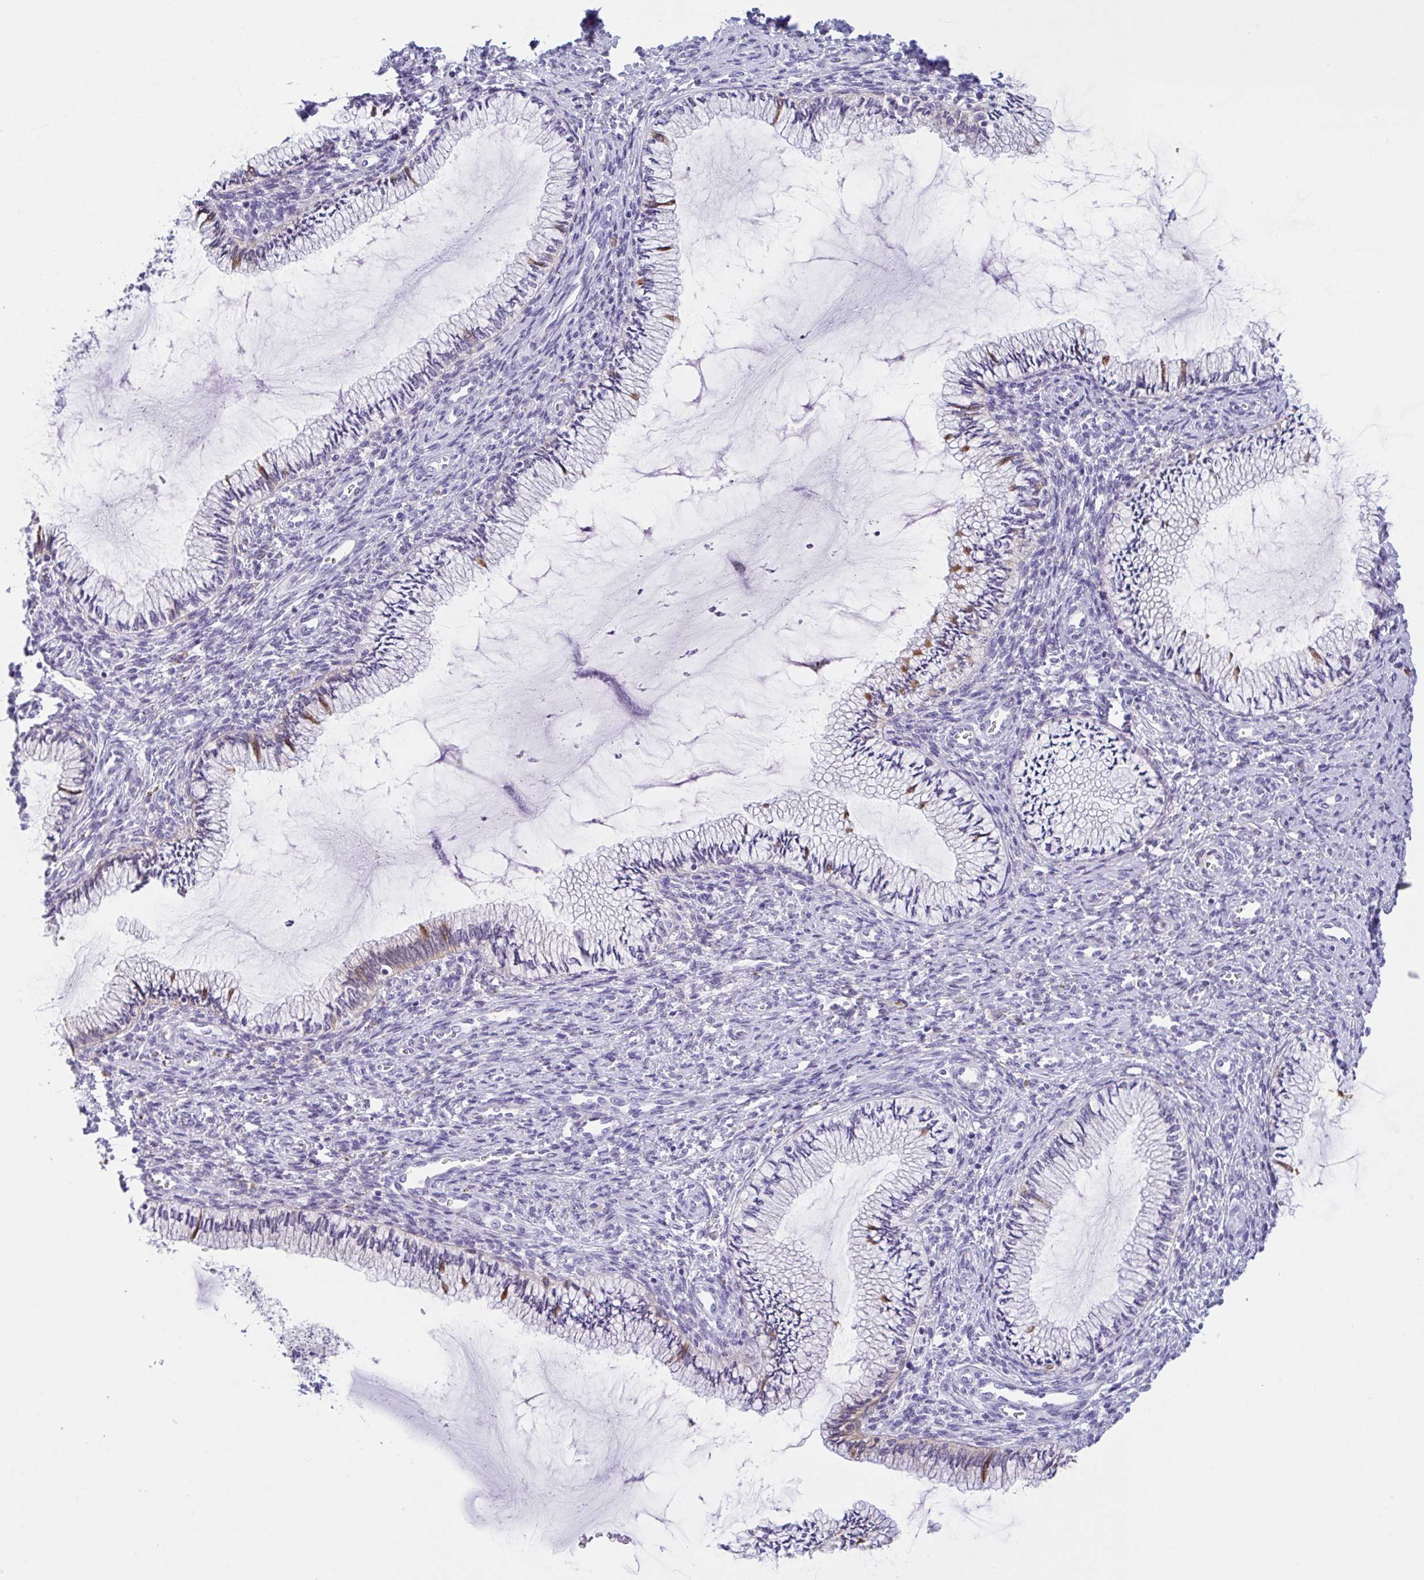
{"staining": {"intensity": "weak", "quantity": "<25%", "location": "cytoplasmic/membranous"}, "tissue": "cervix", "cell_type": "Glandular cells", "image_type": "normal", "snomed": [{"axis": "morphology", "description": "Normal tissue, NOS"}, {"axis": "topography", "description": "Cervix"}], "caption": "The micrograph displays no significant expression in glandular cells of cervix.", "gene": "TRAF4", "patient": {"sex": "female", "age": 24}}